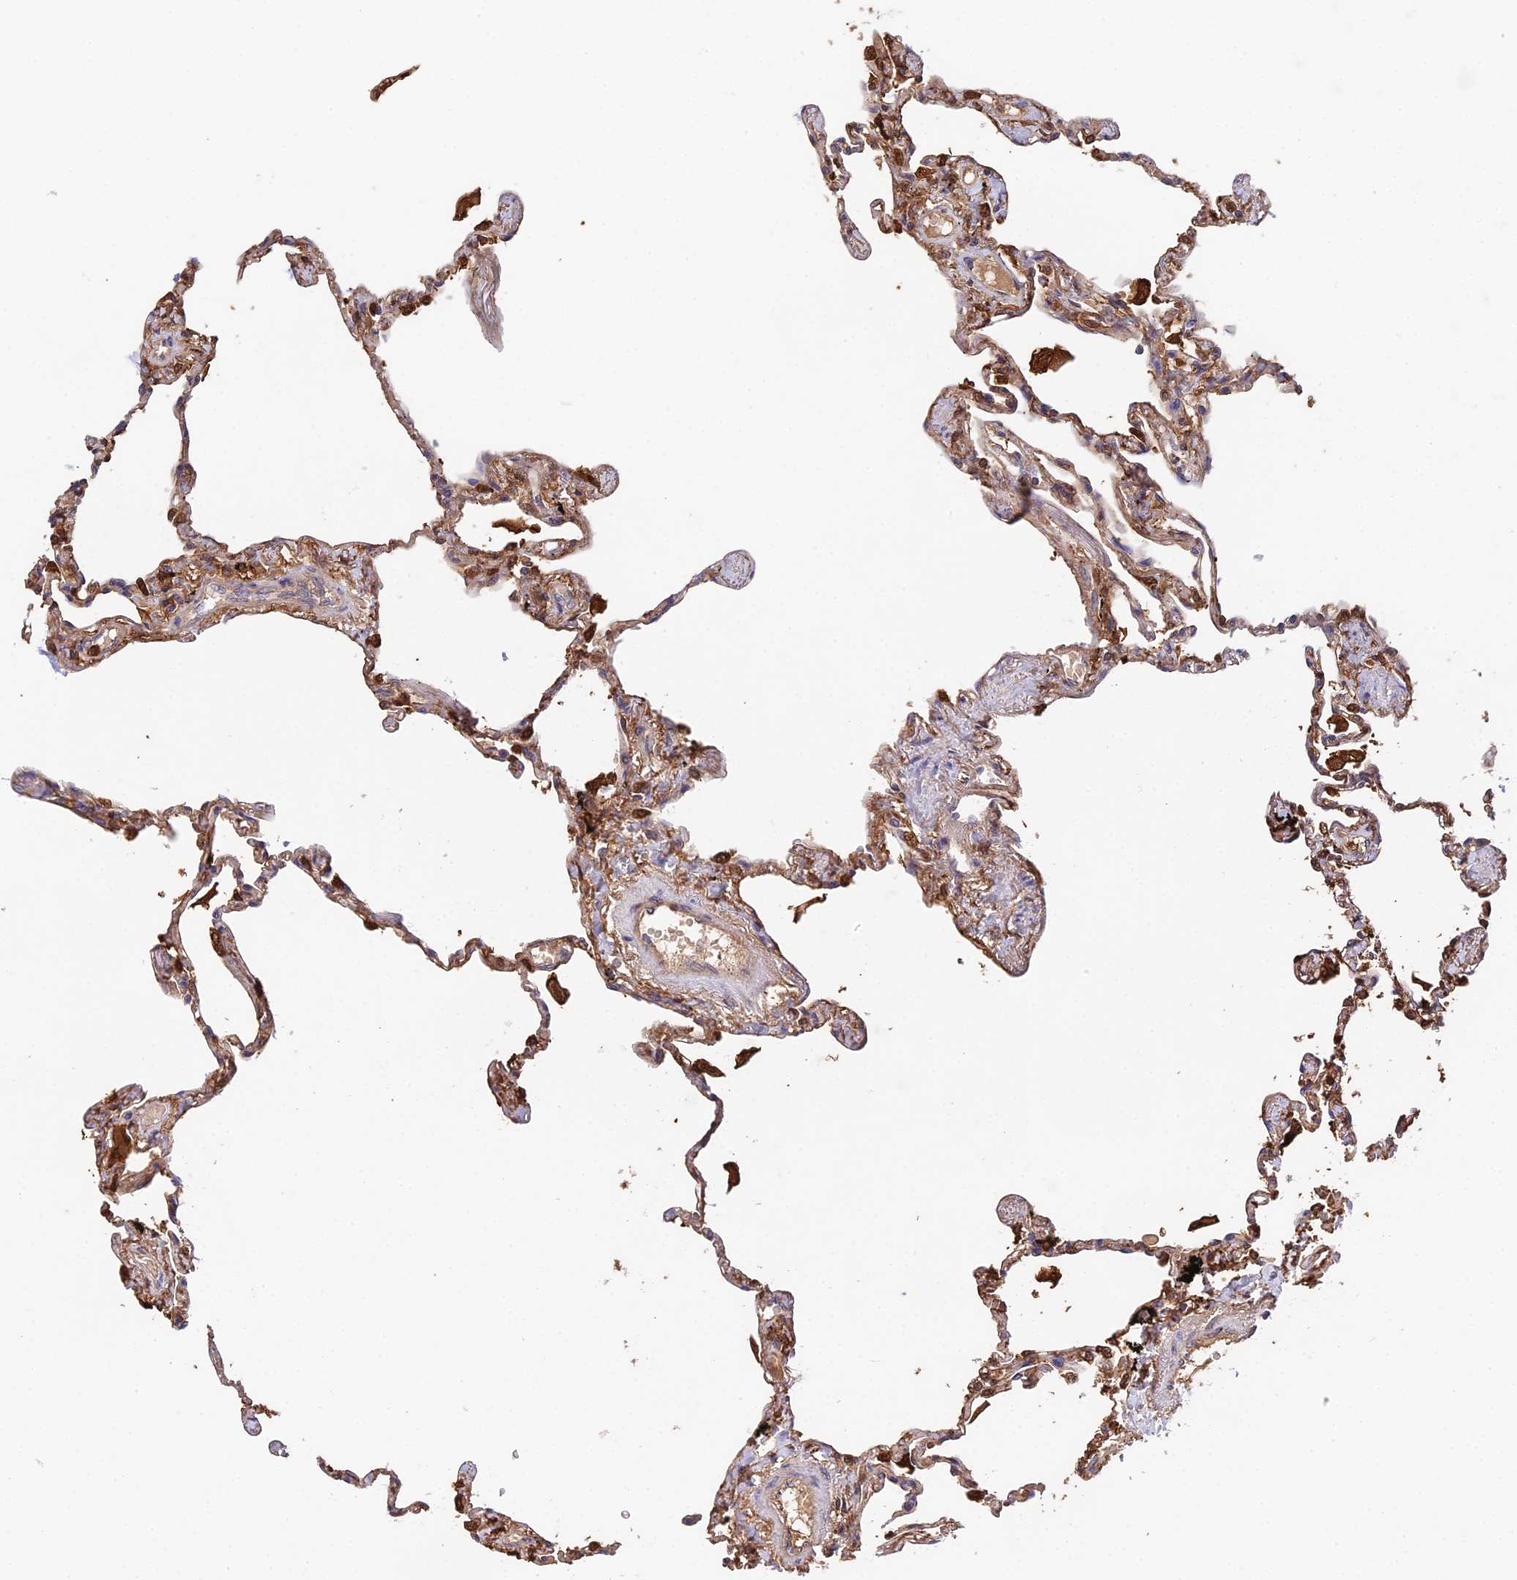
{"staining": {"intensity": "moderate", "quantity": ">75%", "location": "cytoplasmic/membranous,nuclear"}, "tissue": "lung", "cell_type": "Alveolar cells", "image_type": "normal", "snomed": [{"axis": "morphology", "description": "Normal tissue, NOS"}, {"axis": "topography", "description": "Lung"}], "caption": "Immunohistochemistry (IHC) micrograph of unremarkable lung stained for a protein (brown), which demonstrates medium levels of moderate cytoplasmic/membranous,nuclear expression in approximately >75% of alveolar cells.", "gene": "FBP1", "patient": {"sex": "female", "age": 67}}